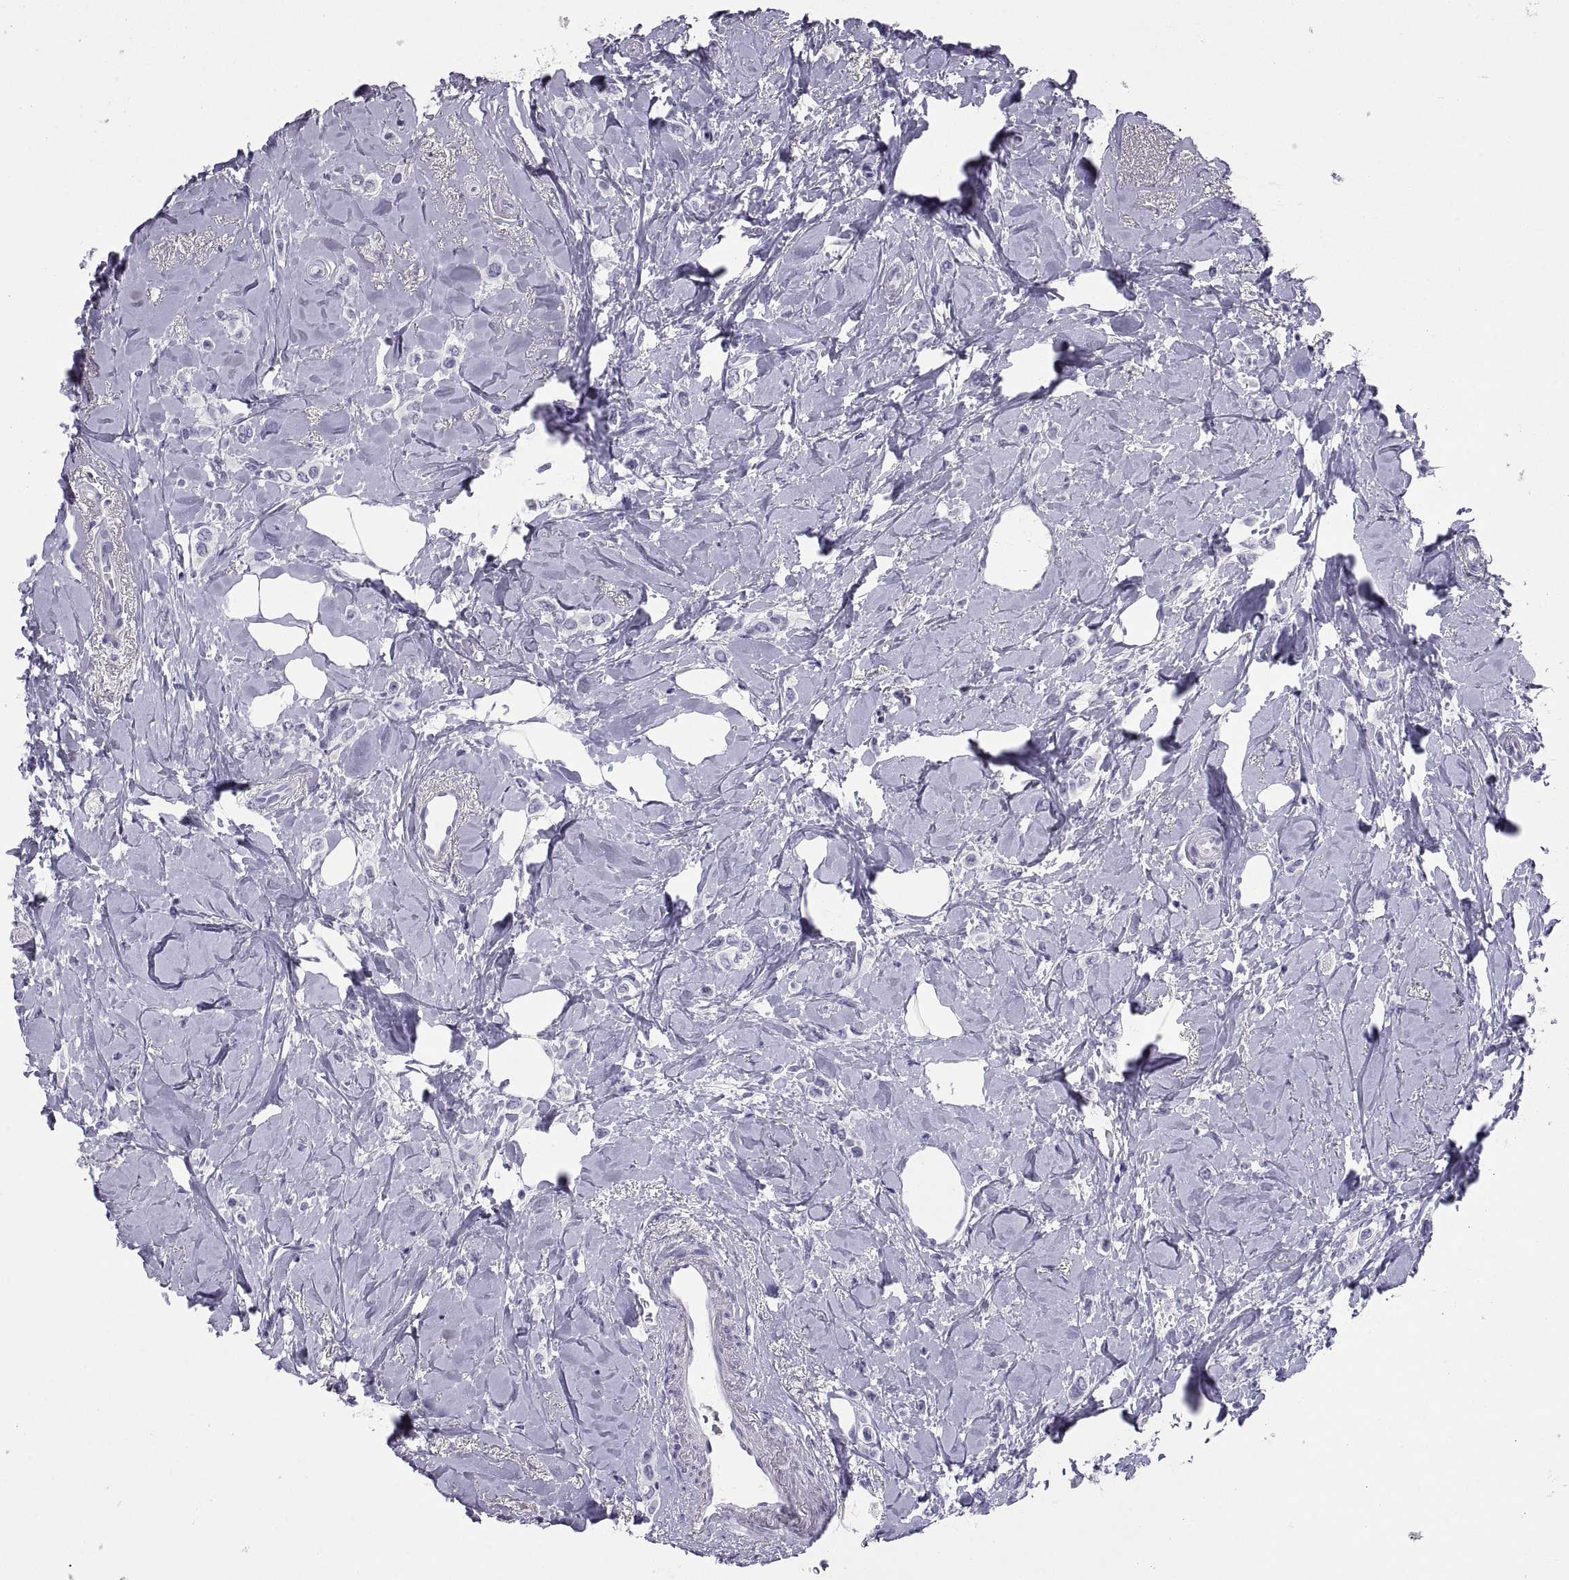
{"staining": {"intensity": "negative", "quantity": "none", "location": "none"}, "tissue": "breast cancer", "cell_type": "Tumor cells", "image_type": "cancer", "snomed": [{"axis": "morphology", "description": "Lobular carcinoma"}, {"axis": "topography", "description": "Breast"}], "caption": "IHC of human breast lobular carcinoma shows no expression in tumor cells.", "gene": "RGS20", "patient": {"sex": "female", "age": 66}}